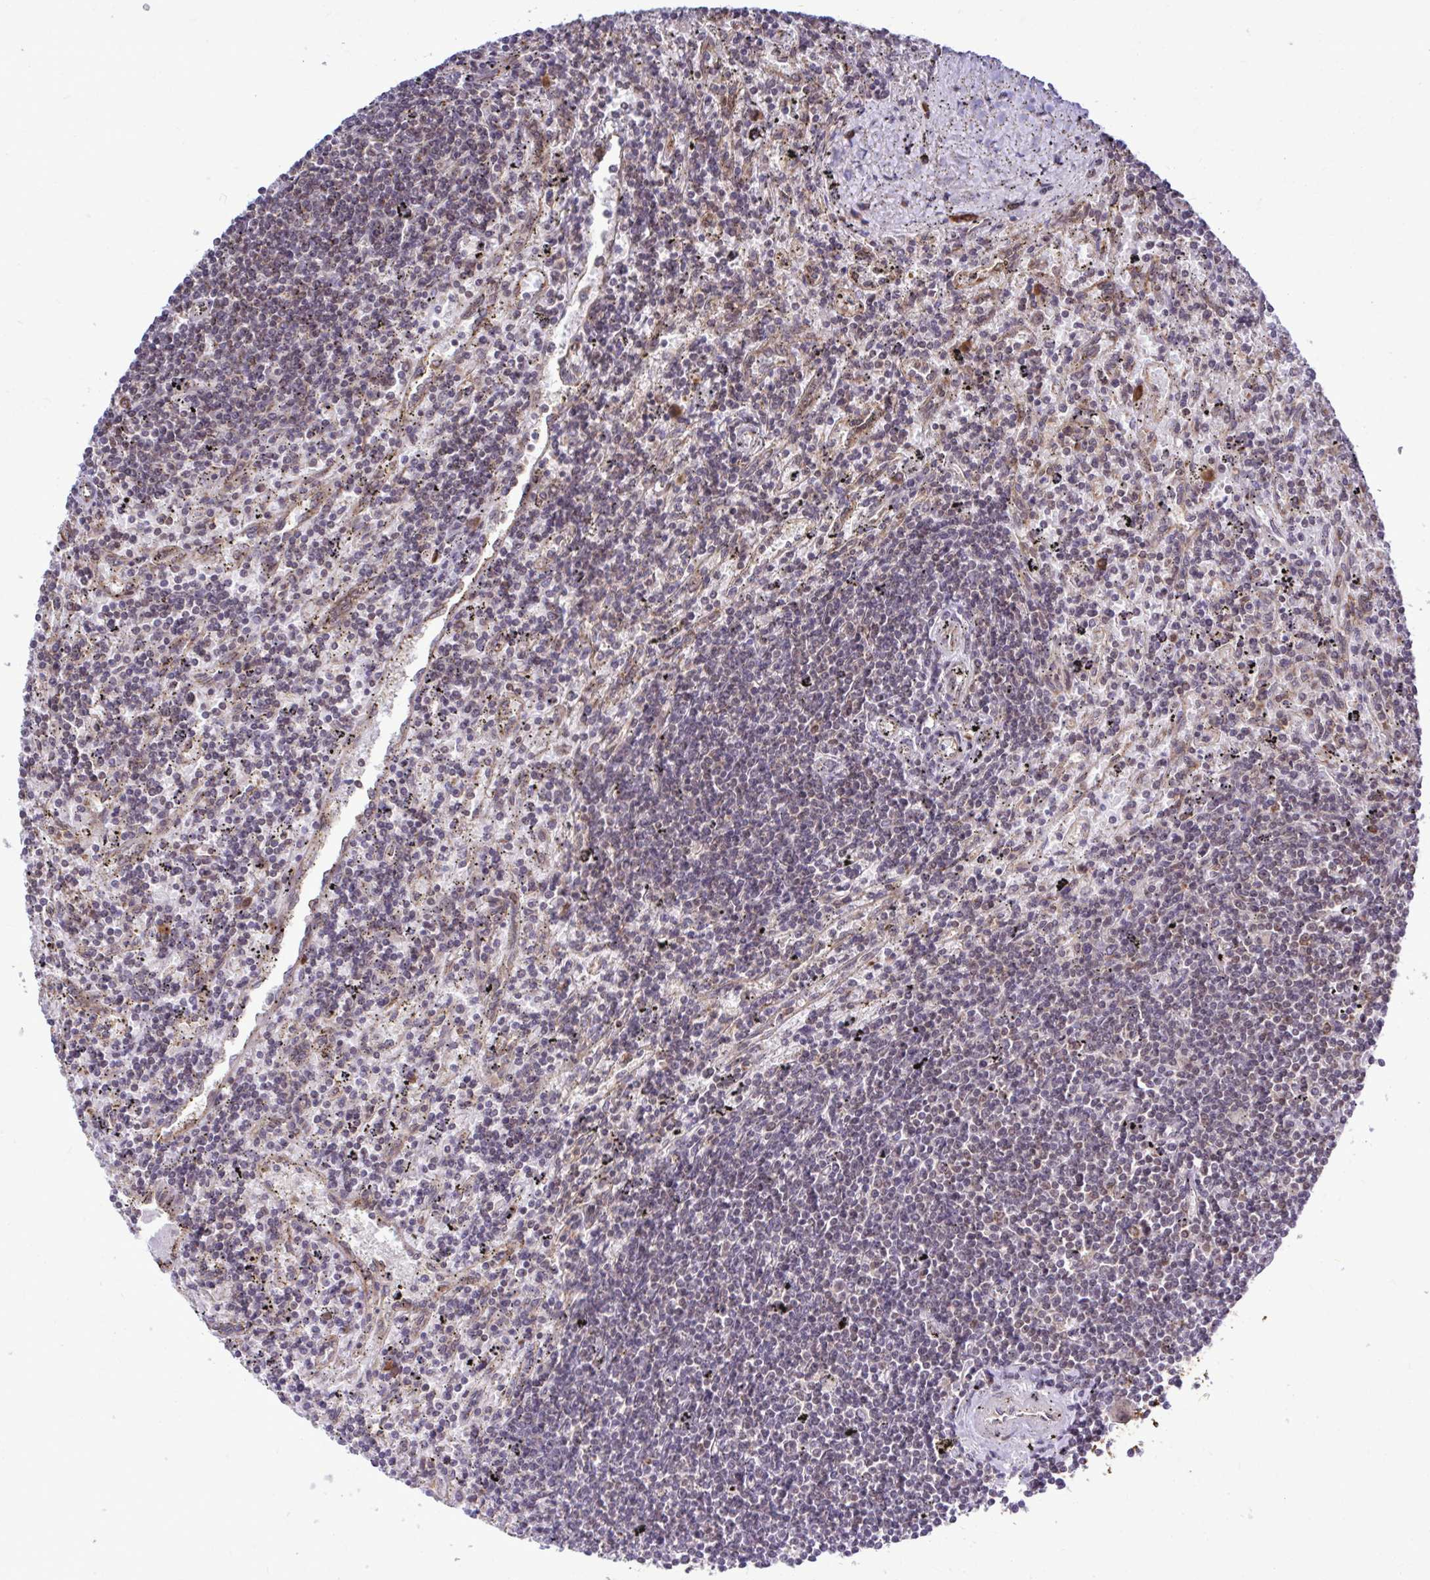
{"staining": {"intensity": "negative", "quantity": "none", "location": "none"}, "tissue": "lymphoma", "cell_type": "Tumor cells", "image_type": "cancer", "snomed": [{"axis": "morphology", "description": "Malignant lymphoma, non-Hodgkin's type, Low grade"}, {"axis": "topography", "description": "Spleen"}], "caption": "This is an immunohistochemistry micrograph of human malignant lymphoma, non-Hodgkin's type (low-grade). There is no expression in tumor cells.", "gene": "FMR1", "patient": {"sex": "male", "age": 76}}